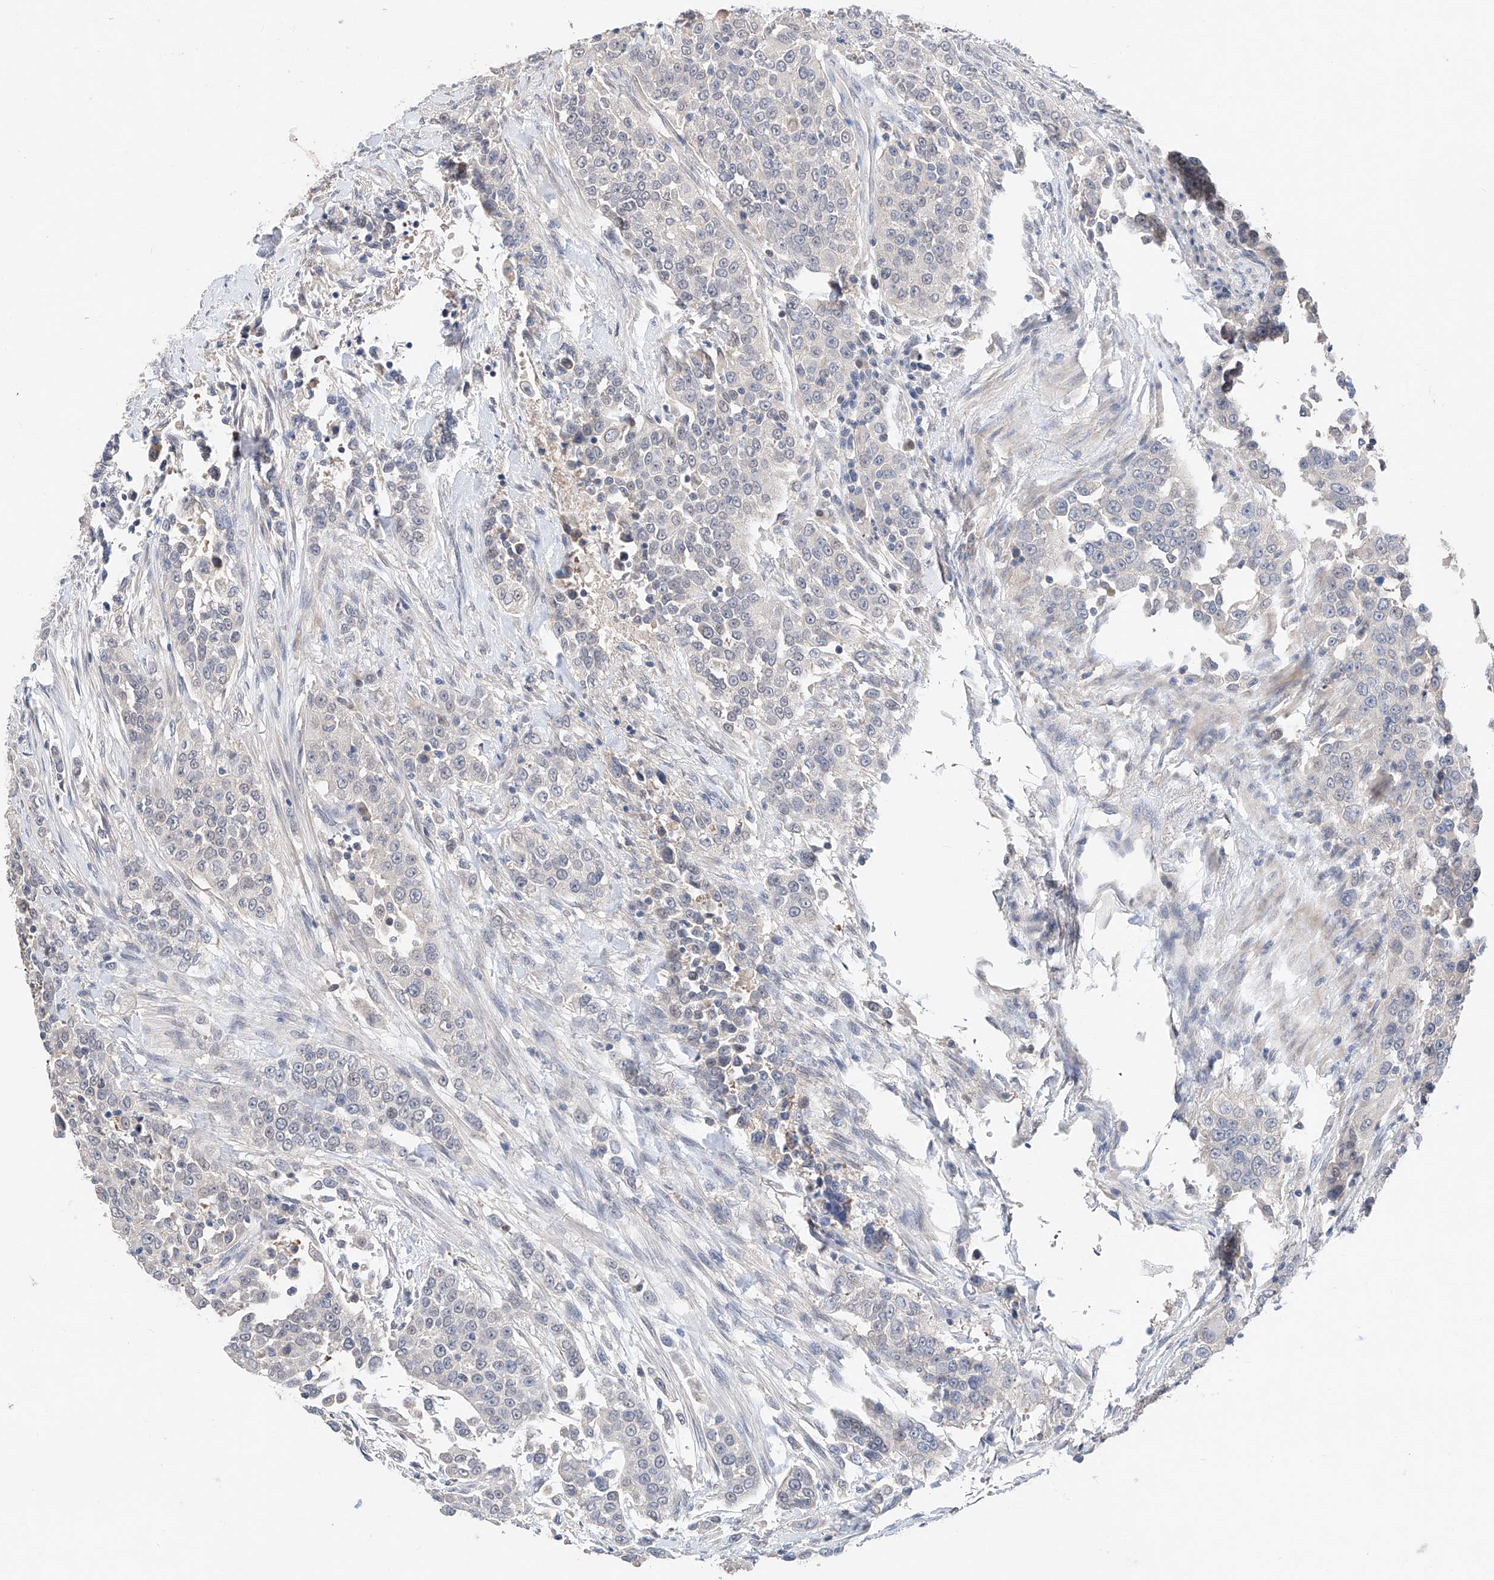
{"staining": {"intensity": "negative", "quantity": "none", "location": "none"}, "tissue": "urothelial cancer", "cell_type": "Tumor cells", "image_type": "cancer", "snomed": [{"axis": "morphology", "description": "Urothelial carcinoma, High grade"}, {"axis": "topography", "description": "Urinary bladder"}], "caption": "Immunohistochemistry (IHC) micrograph of human urothelial carcinoma (high-grade) stained for a protein (brown), which demonstrates no staining in tumor cells. (Stains: DAB (3,3'-diaminobenzidine) IHC with hematoxylin counter stain, Microscopy: brightfield microscopy at high magnification).", "gene": "FUCA2", "patient": {"sex": "female", "age": 80}}